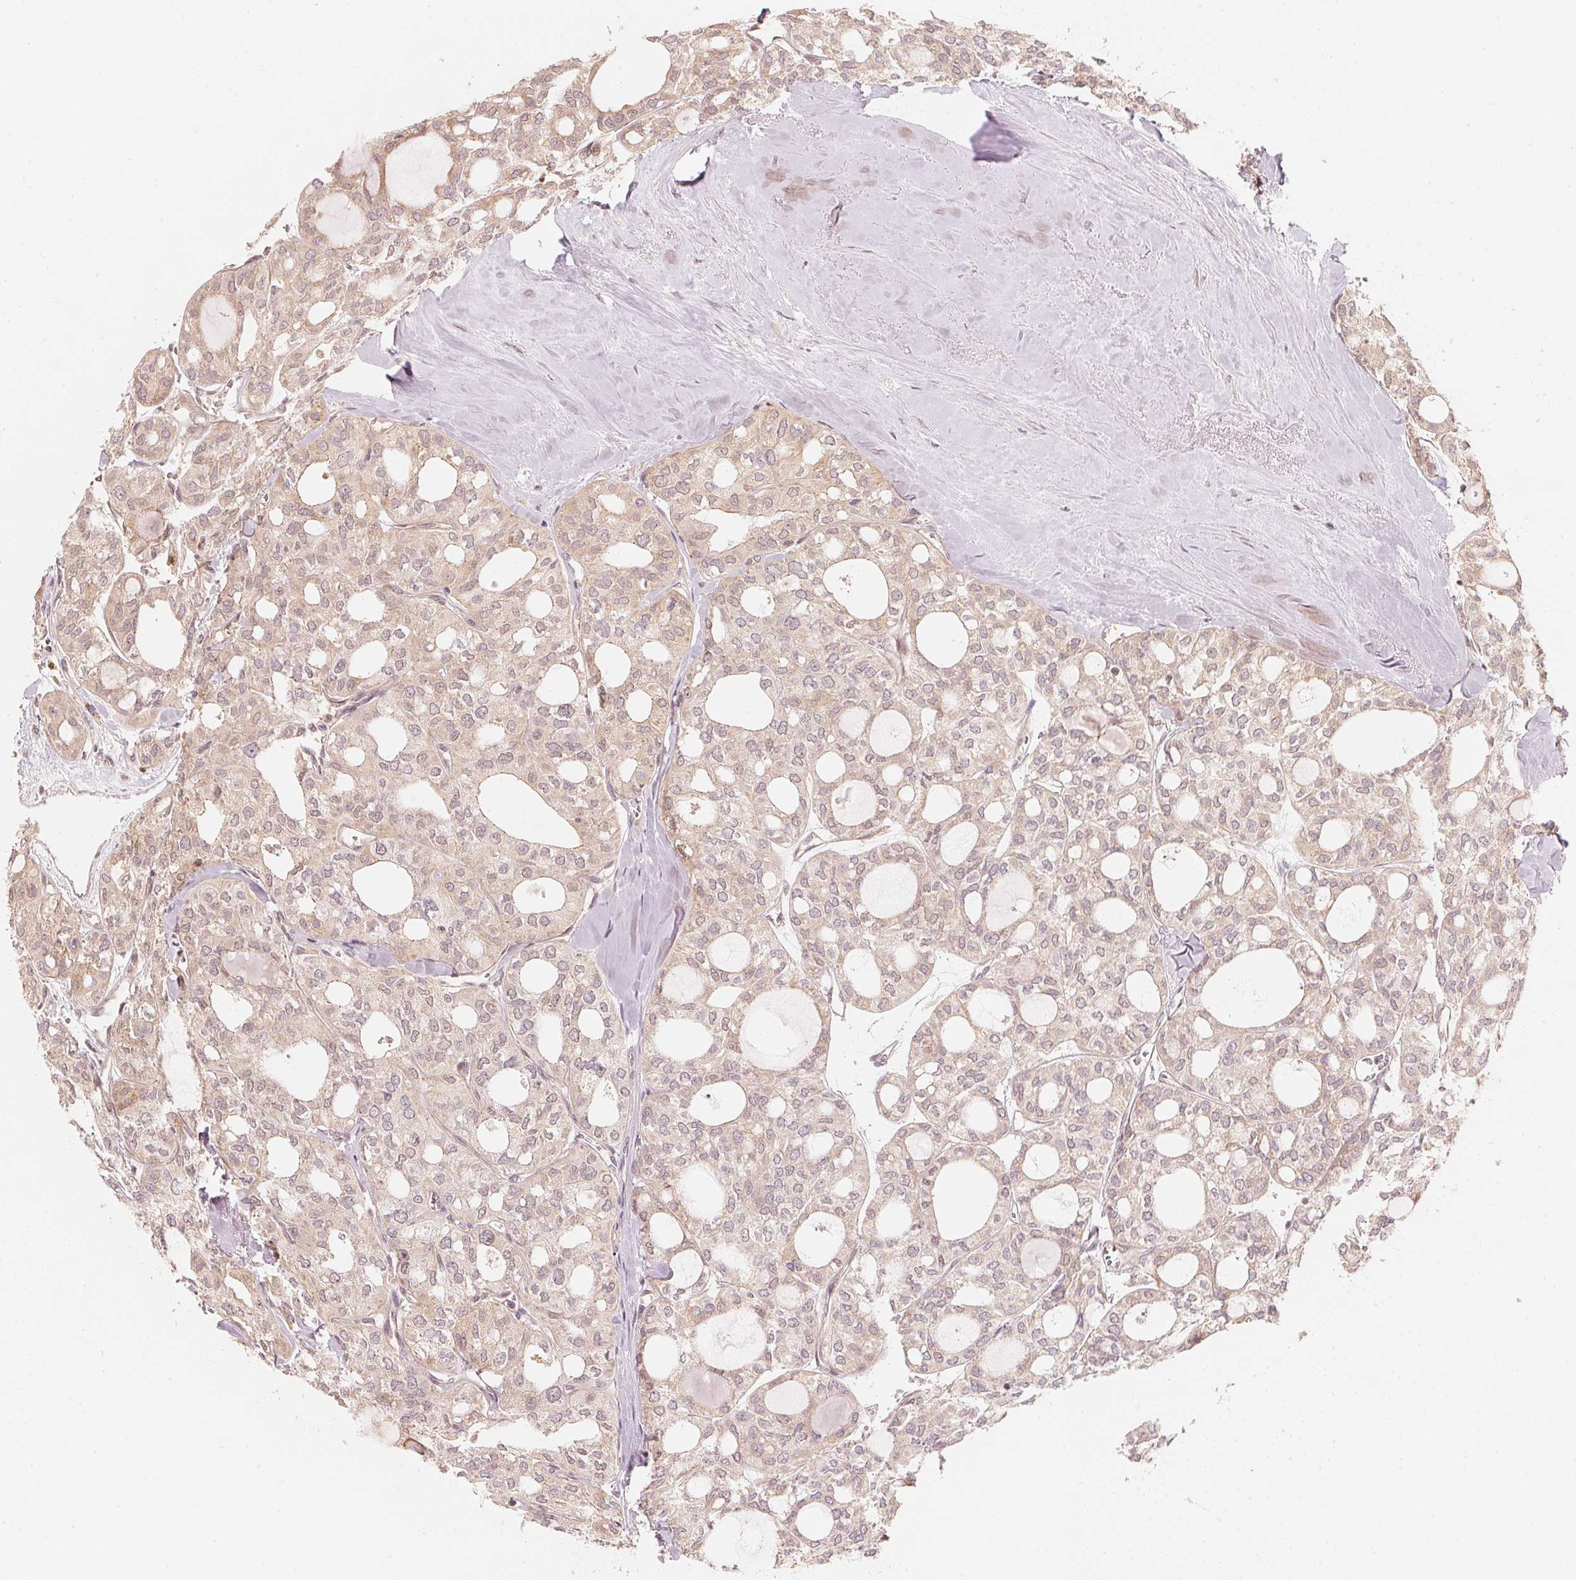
{"staining": {"intensity": "weak", "quantity": "25%-75%", "location": "cytoplasmic/membranous"}, "tissue": "thyroid cancer", "cell_type": "Tumor cells", "image_type": "cancer", "snomed": [{"axis": "morphology", "description": "Follicular adenoma carcinoma, NOS"}, {"axis": "topography", "description": "Thyroid gland"}], "caption": "Immunohistochemistry of thyroid cancer (follicular adenoma carcinoma) reveals low levels of weak cytoplasmic/membranous positivity in approximately 25%-75% of tumor cells.", "gene": "PRKN", "patient": {"sex": "male", "age": 75}}